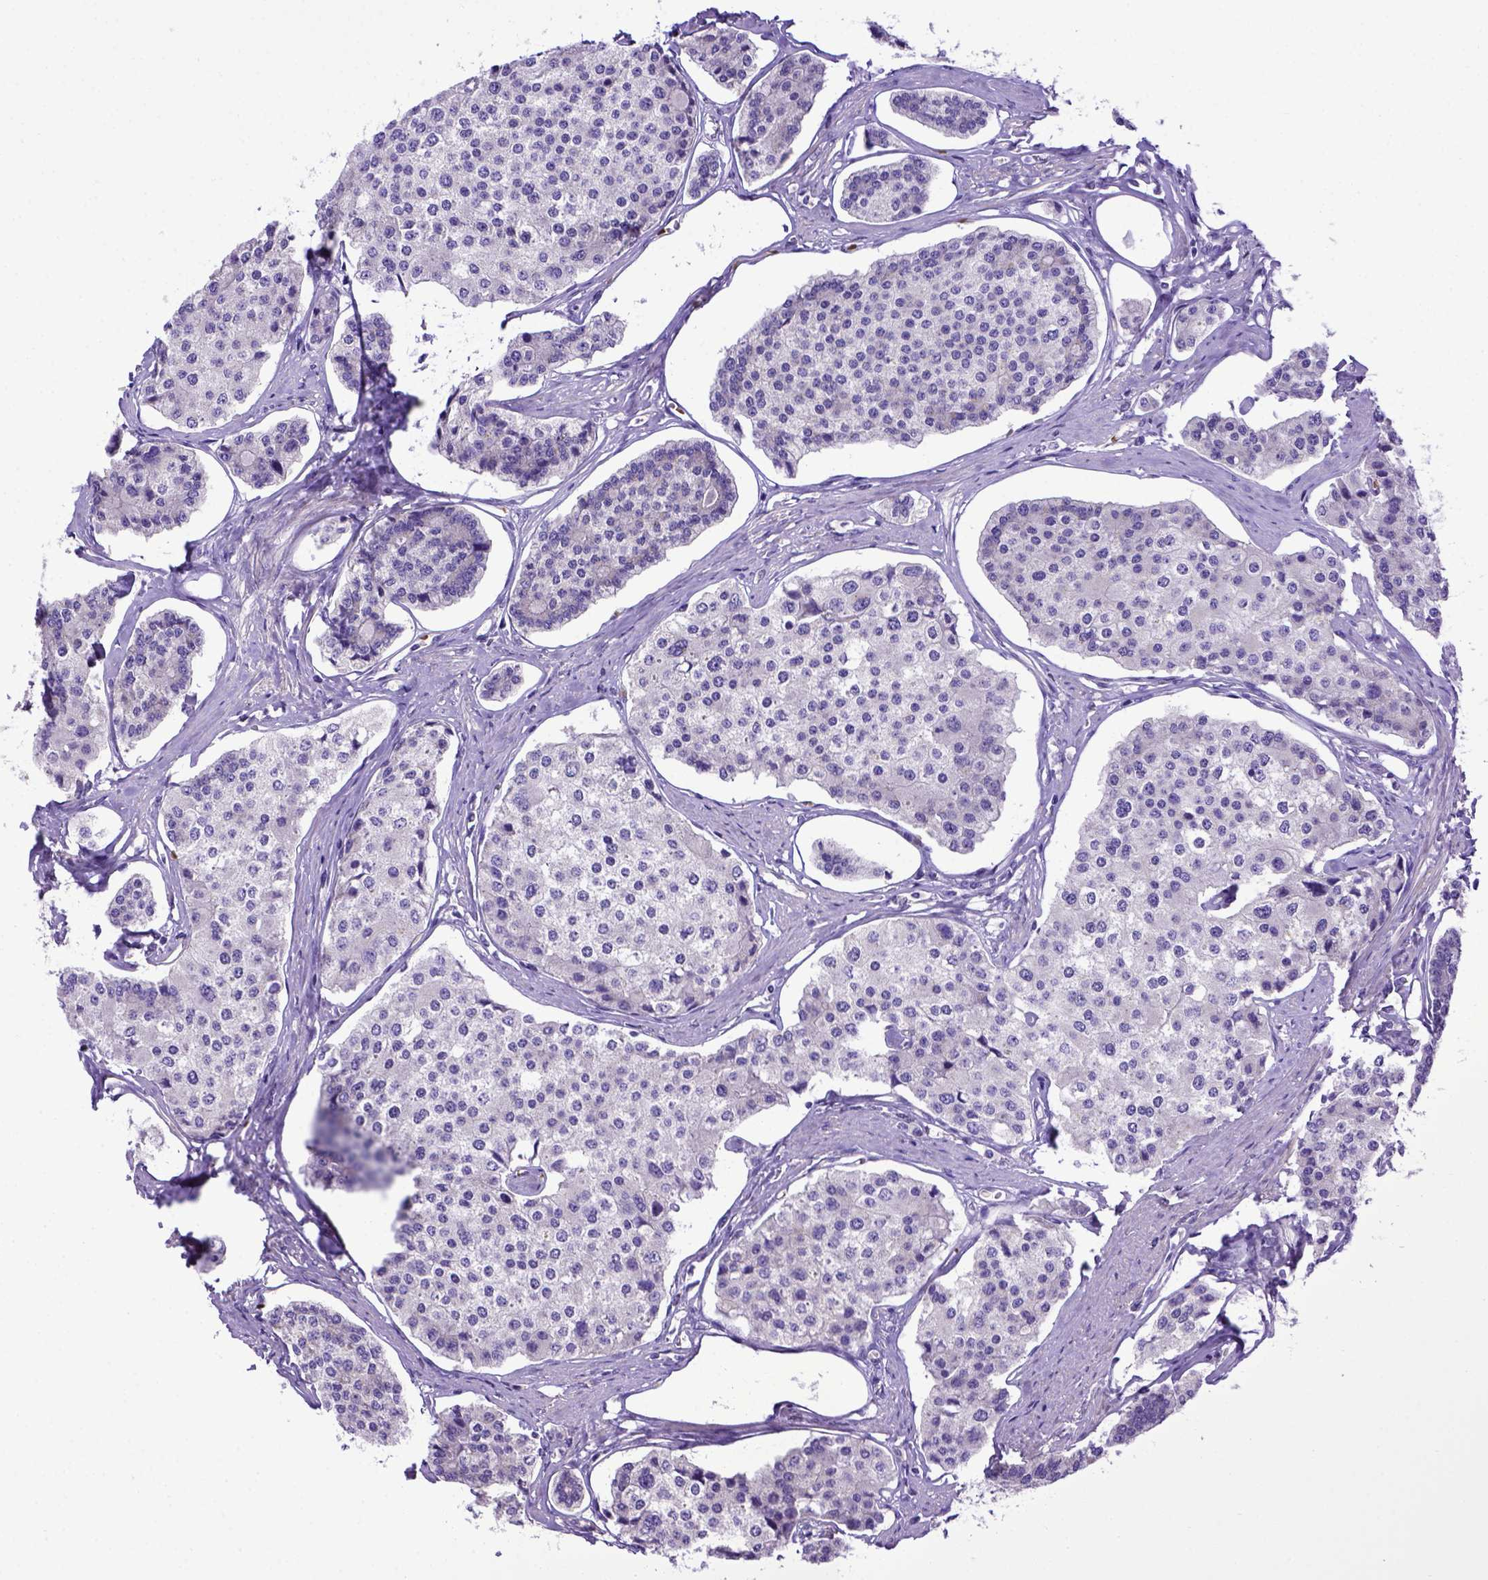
{"staining": {"intensity": "negative", "quantity": "none", "location": "none"}, "tissue": "carcinoid", "cell_type": "Tumor cells", "image_type": "cancer", "snomed": [{"axis": "morphology", "description": "Carcinoid, malignant, NOS"}, {"axis": "topography", "description": "Small intestine"}], "caption": "Immunohistochemical staining of human carcinoid (malignant) reveals no significant staining in tumor cells. (Stains: DAB IHC with hematoxylin counter stain, Microscopy: brightfield microscopy at high magnification).", "gene": "ADAM12", "patient": {"sex": "female", "age": 65}}